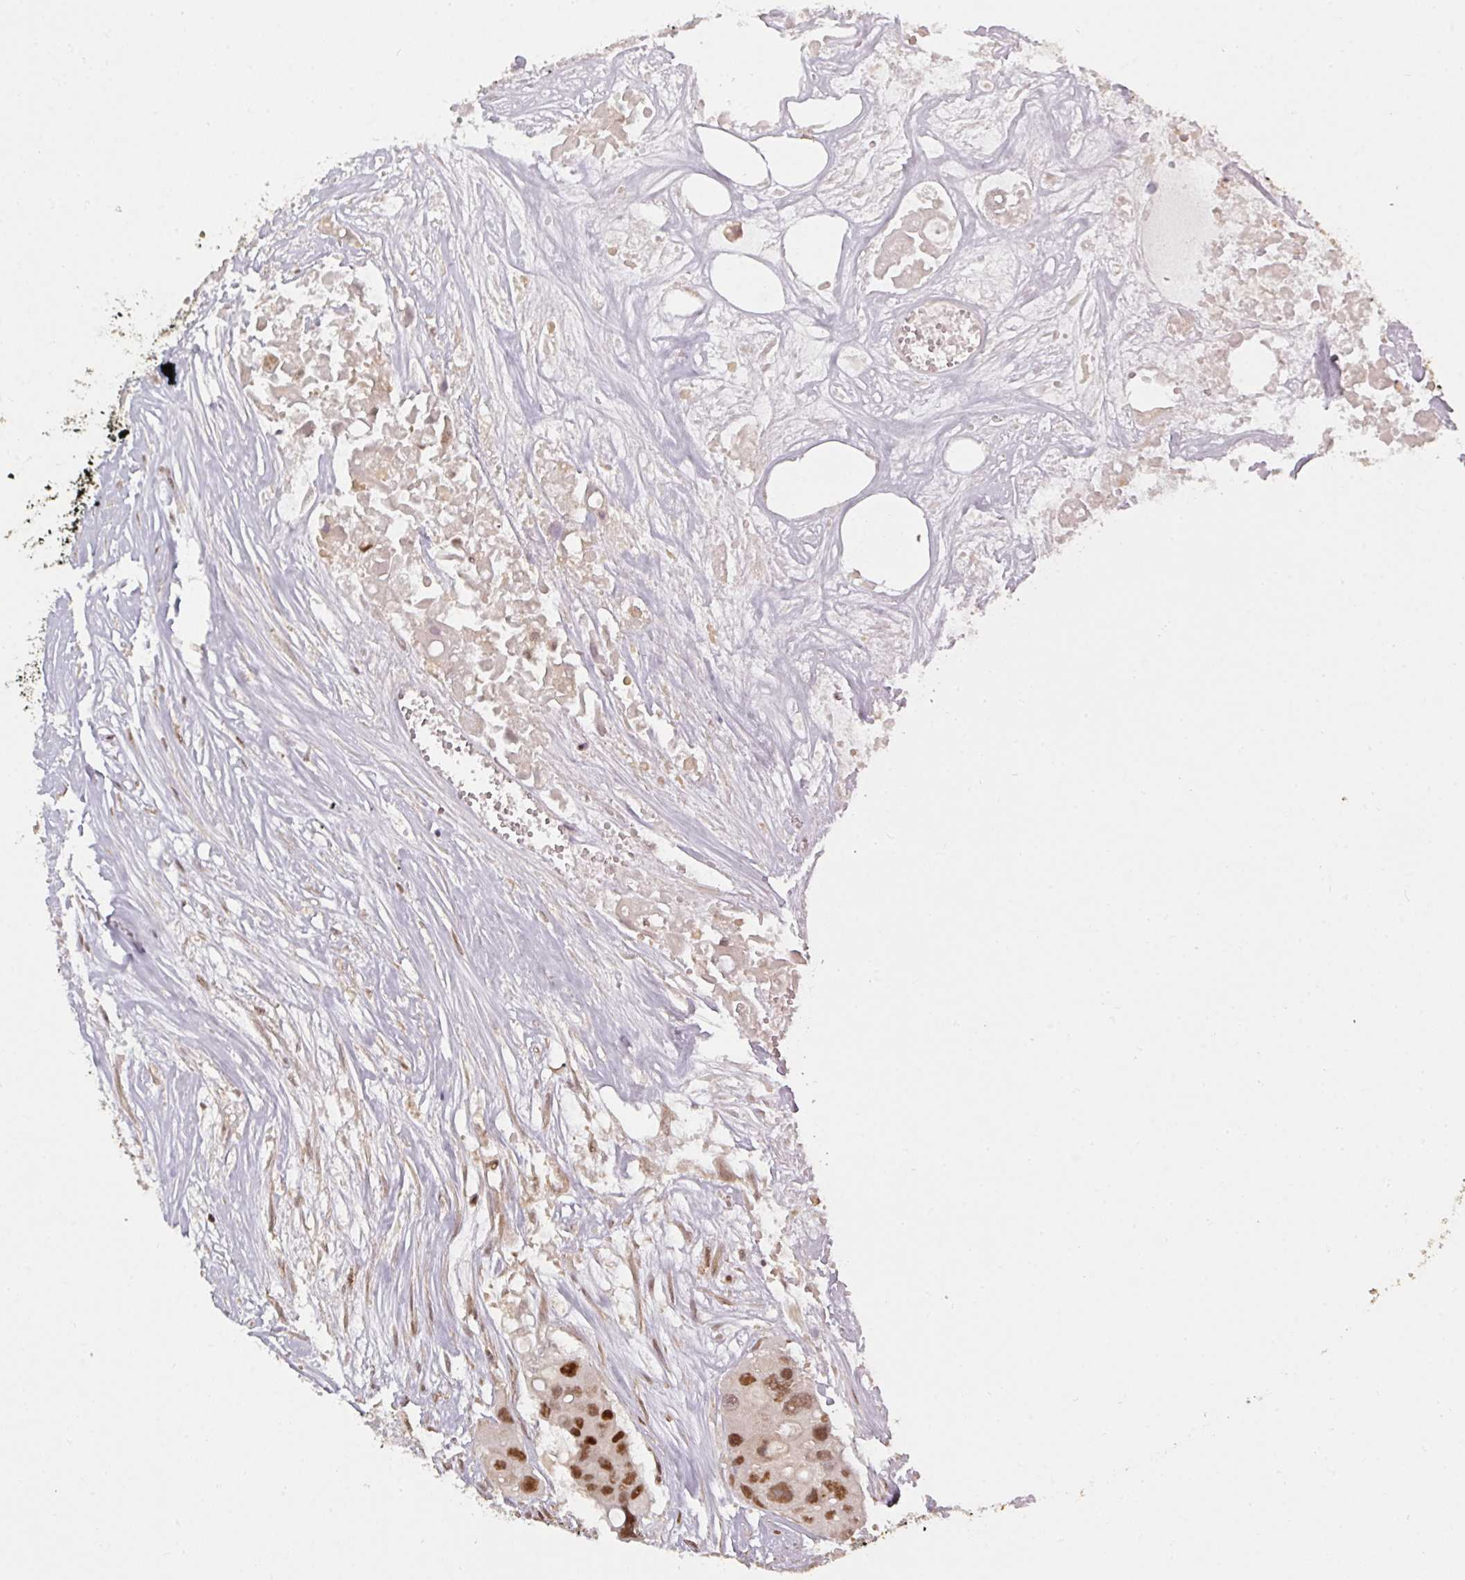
{"staining": {"intensity": "moderate", "quantity": ">75%", "location": "nuclear"}, "tissue": "colorectal cancer", "cell_type": "Tumor cells", "image_type": "cancer", "snomed": [{"axis": "morphology", "description": "Adenocarcinoma, NOS"}, {"axis": "topography", "description": "Colon"}], "caption": "A brown stain labels moderate nuclear expression of a protein in human adenocarcinoma (colorectal) tumor cells.", "gene": "GPRIN2", "patient": {"sex": "male", "age": 77}}